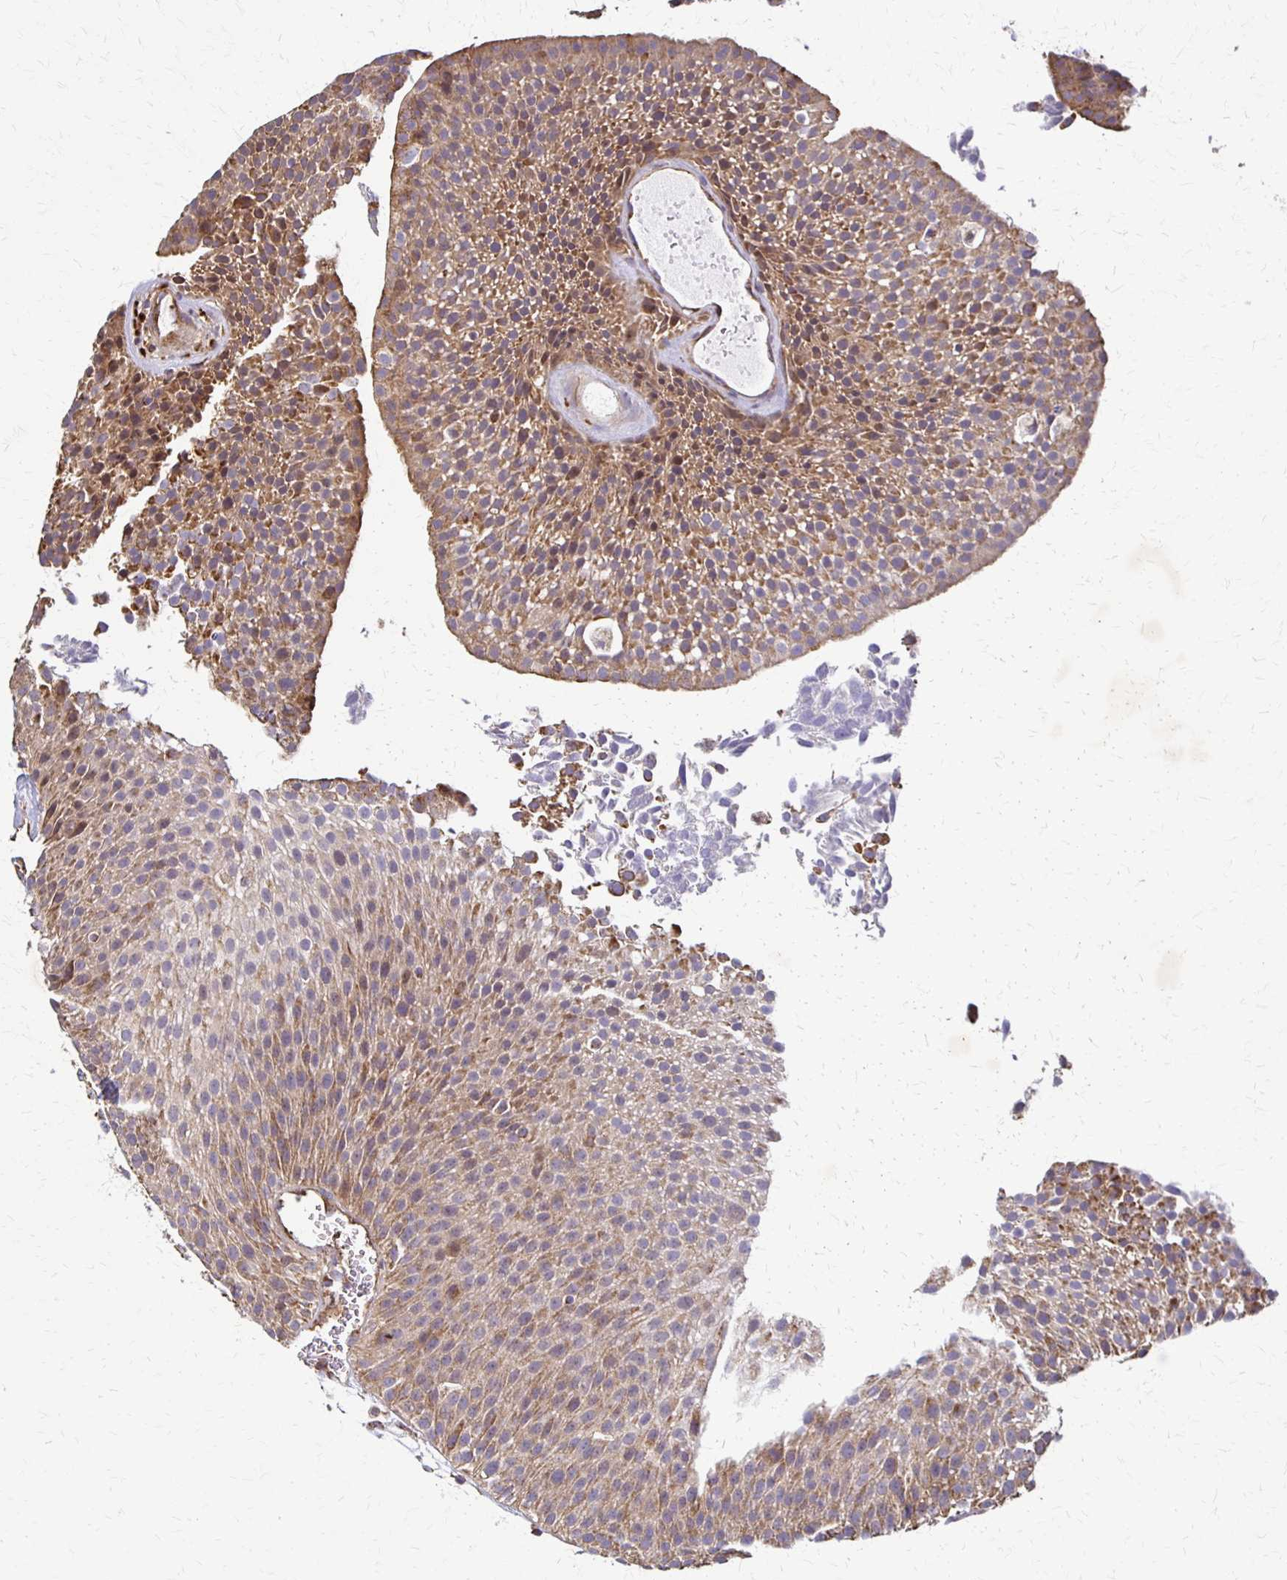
{"staining": {"intensity": "moderate", "quantity": "25%-75%", "location": "cytoplasmic/membranous"}, "tissue": "urothelial cancer", "cell_type": "Tumor cells", "image_type": "cancer", "snomed": [{"axis": "morphology", "description": "Urothelial carcinoma, Low grade"}, {"axis": "topography", "description": "Urinary bladder"}], "caption": "Urothelial cancer stained with immunohistochemistry reveals moderate cytoplasmic/membranous staining in about 25%-75% of tumor cells. (brown staining indicates protein expression, while blue staining denotes nuclei).", "gene": "EIF4EBP2", "patient": {"sex": "female", "age": 79}}